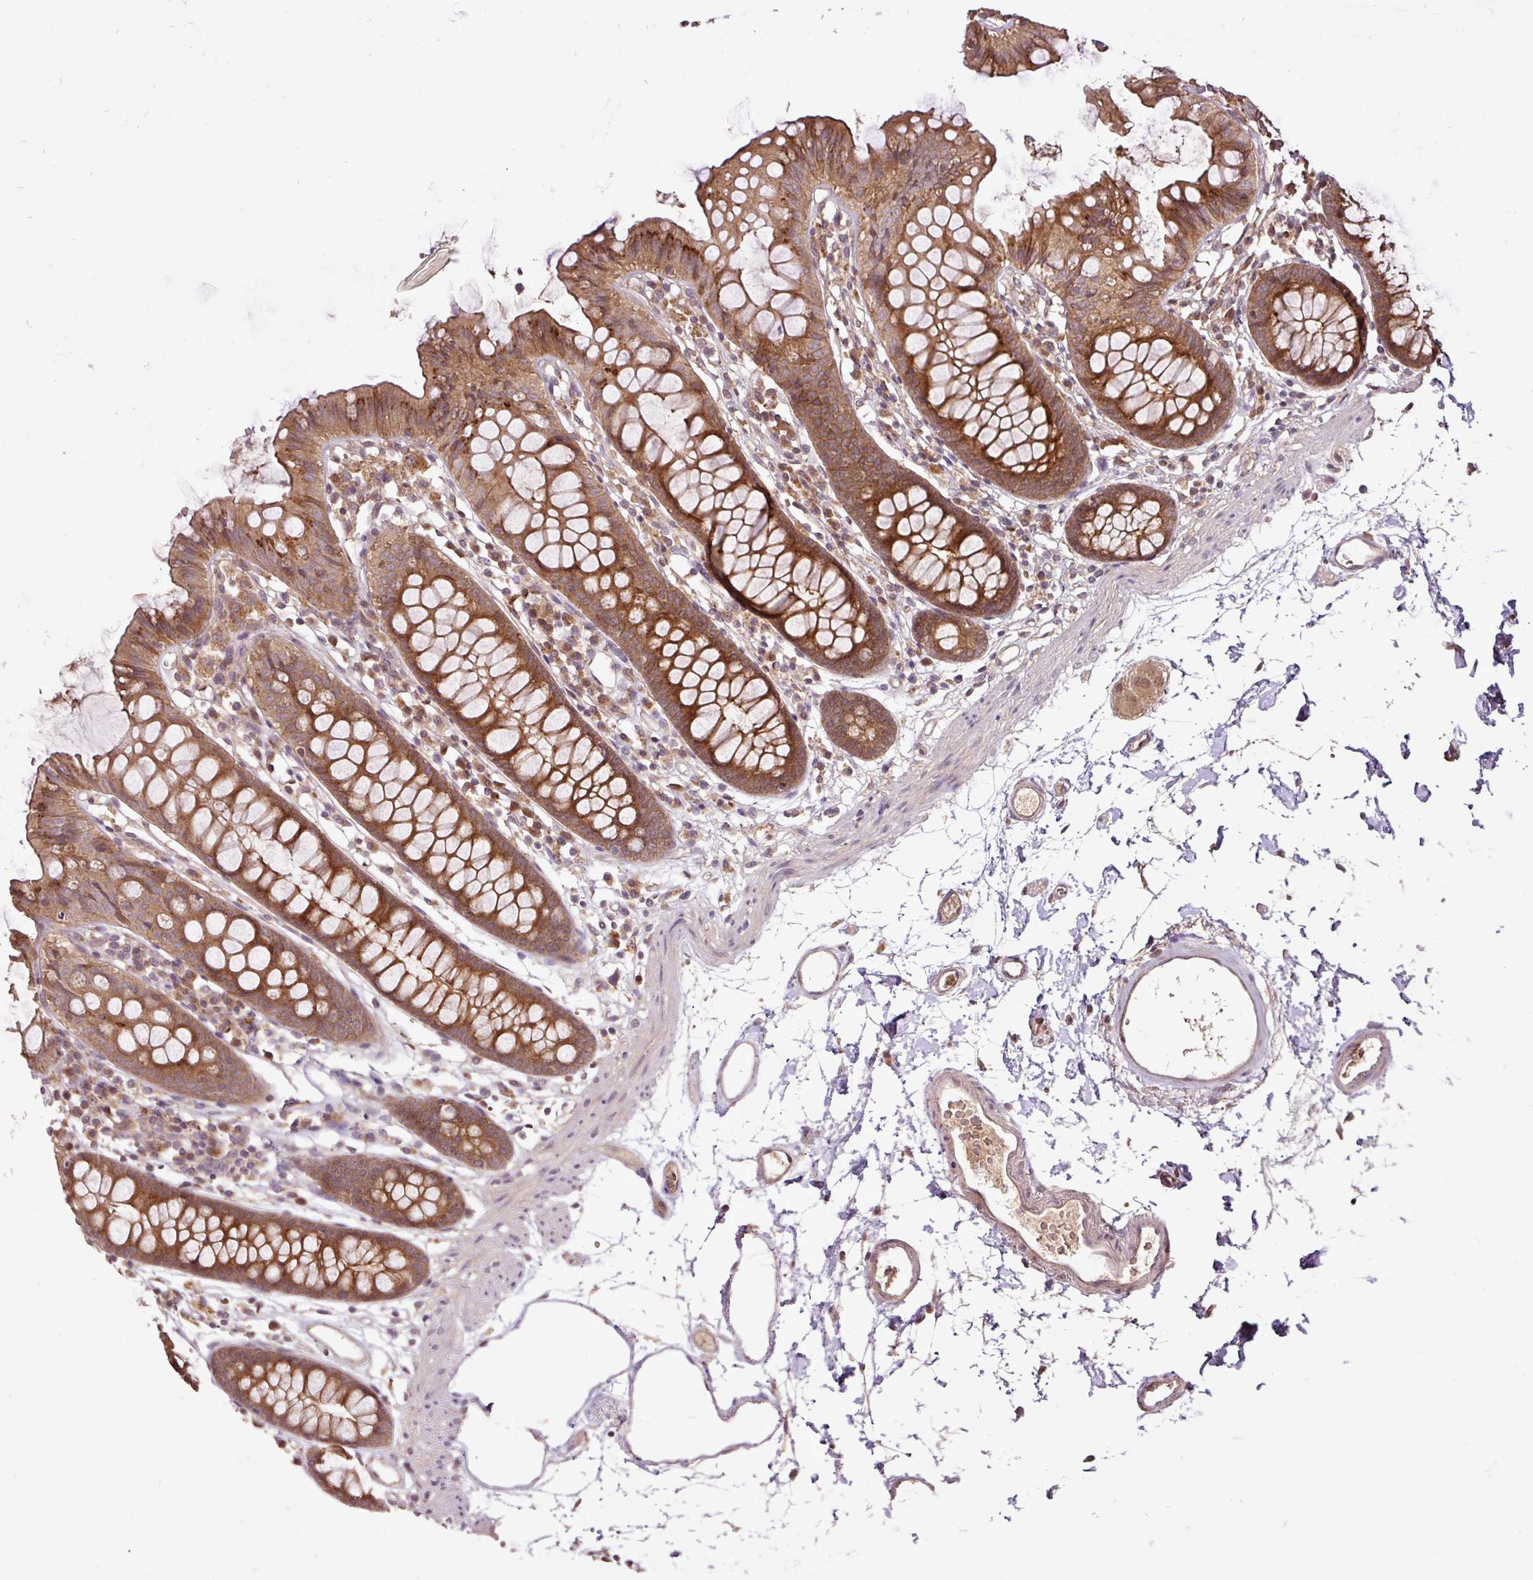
{"staining": {"intensity": "weak", "quantity": "25%-75%", "location": "cytoplasmic/membranous"}, "tissue": "colon", "cell_type": "Endothelial cells", "image_type": "normal", "snomed": [{"axis": "morphology", "description": "Normal tissue, NOS"}, {"axis": "topography", "description": "Colon"}], "caption": "Immunohistochemical staining of normal human colon shows 25%-75% levels of weak cytoplasmic/membranous protein positivity in approximately 25%-75% of endothelial cells.", "gene": "FAIM", "patient": {"sex": "female", "age": 84}}